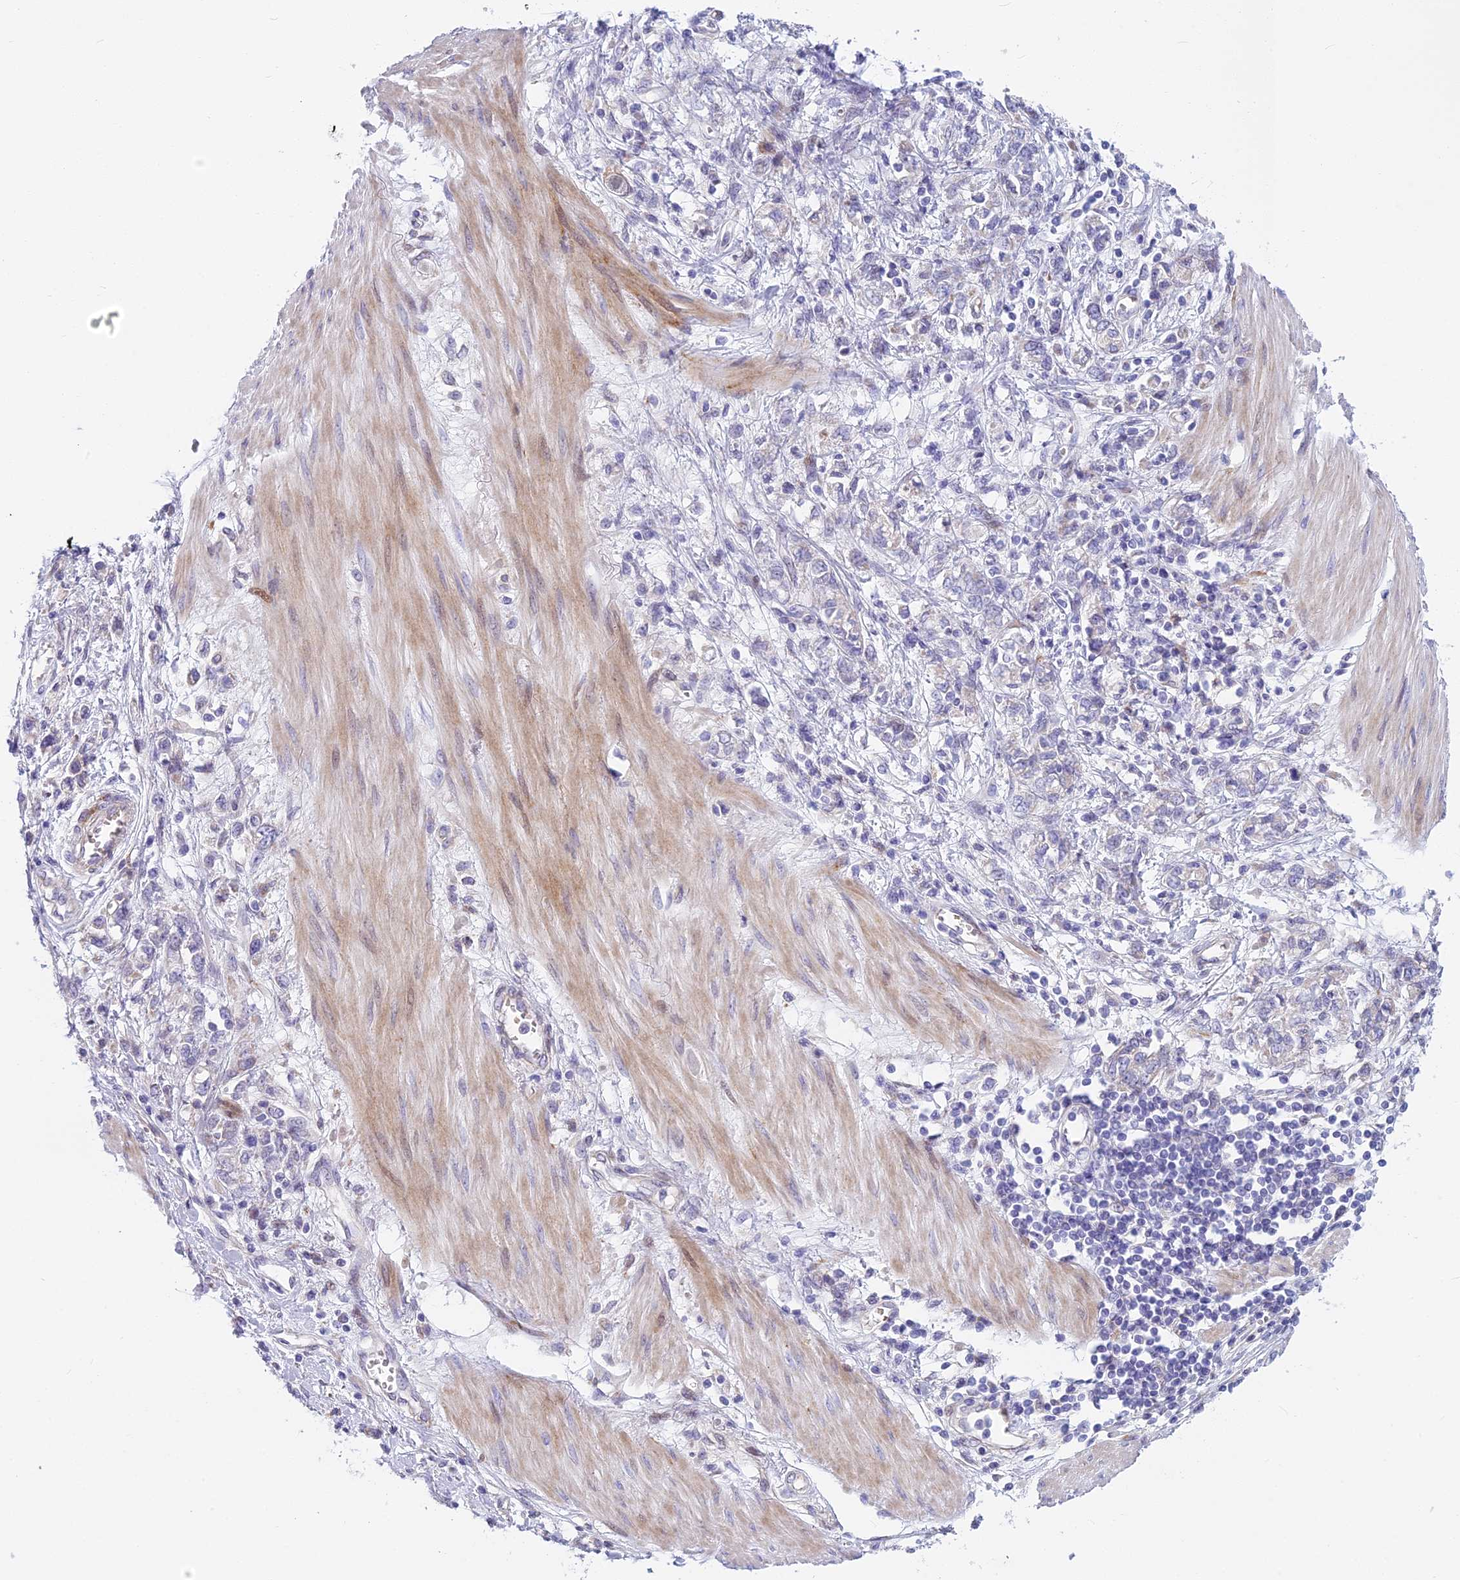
{"staining": {"intensity": "negative", "quantity": "none", "location": "none"}, "tissue": "stomach cancer", "cell_type": "Tumor cells", "image_type": "cancer", "snomed": [{"axis": "morphology", "description": "Adenocarcinoma, NOS"}, {"axis": "topography", "description": "Stomach"}], "caption": "A high-resolution photomicrograph shows immunohistochemistry (IHC) staining of adenocarcinoma (stomach), which reveals no significant expression in tumor cells.", "gene": "PCDHB14", "patient": {"sex": "female", "age": 76}}